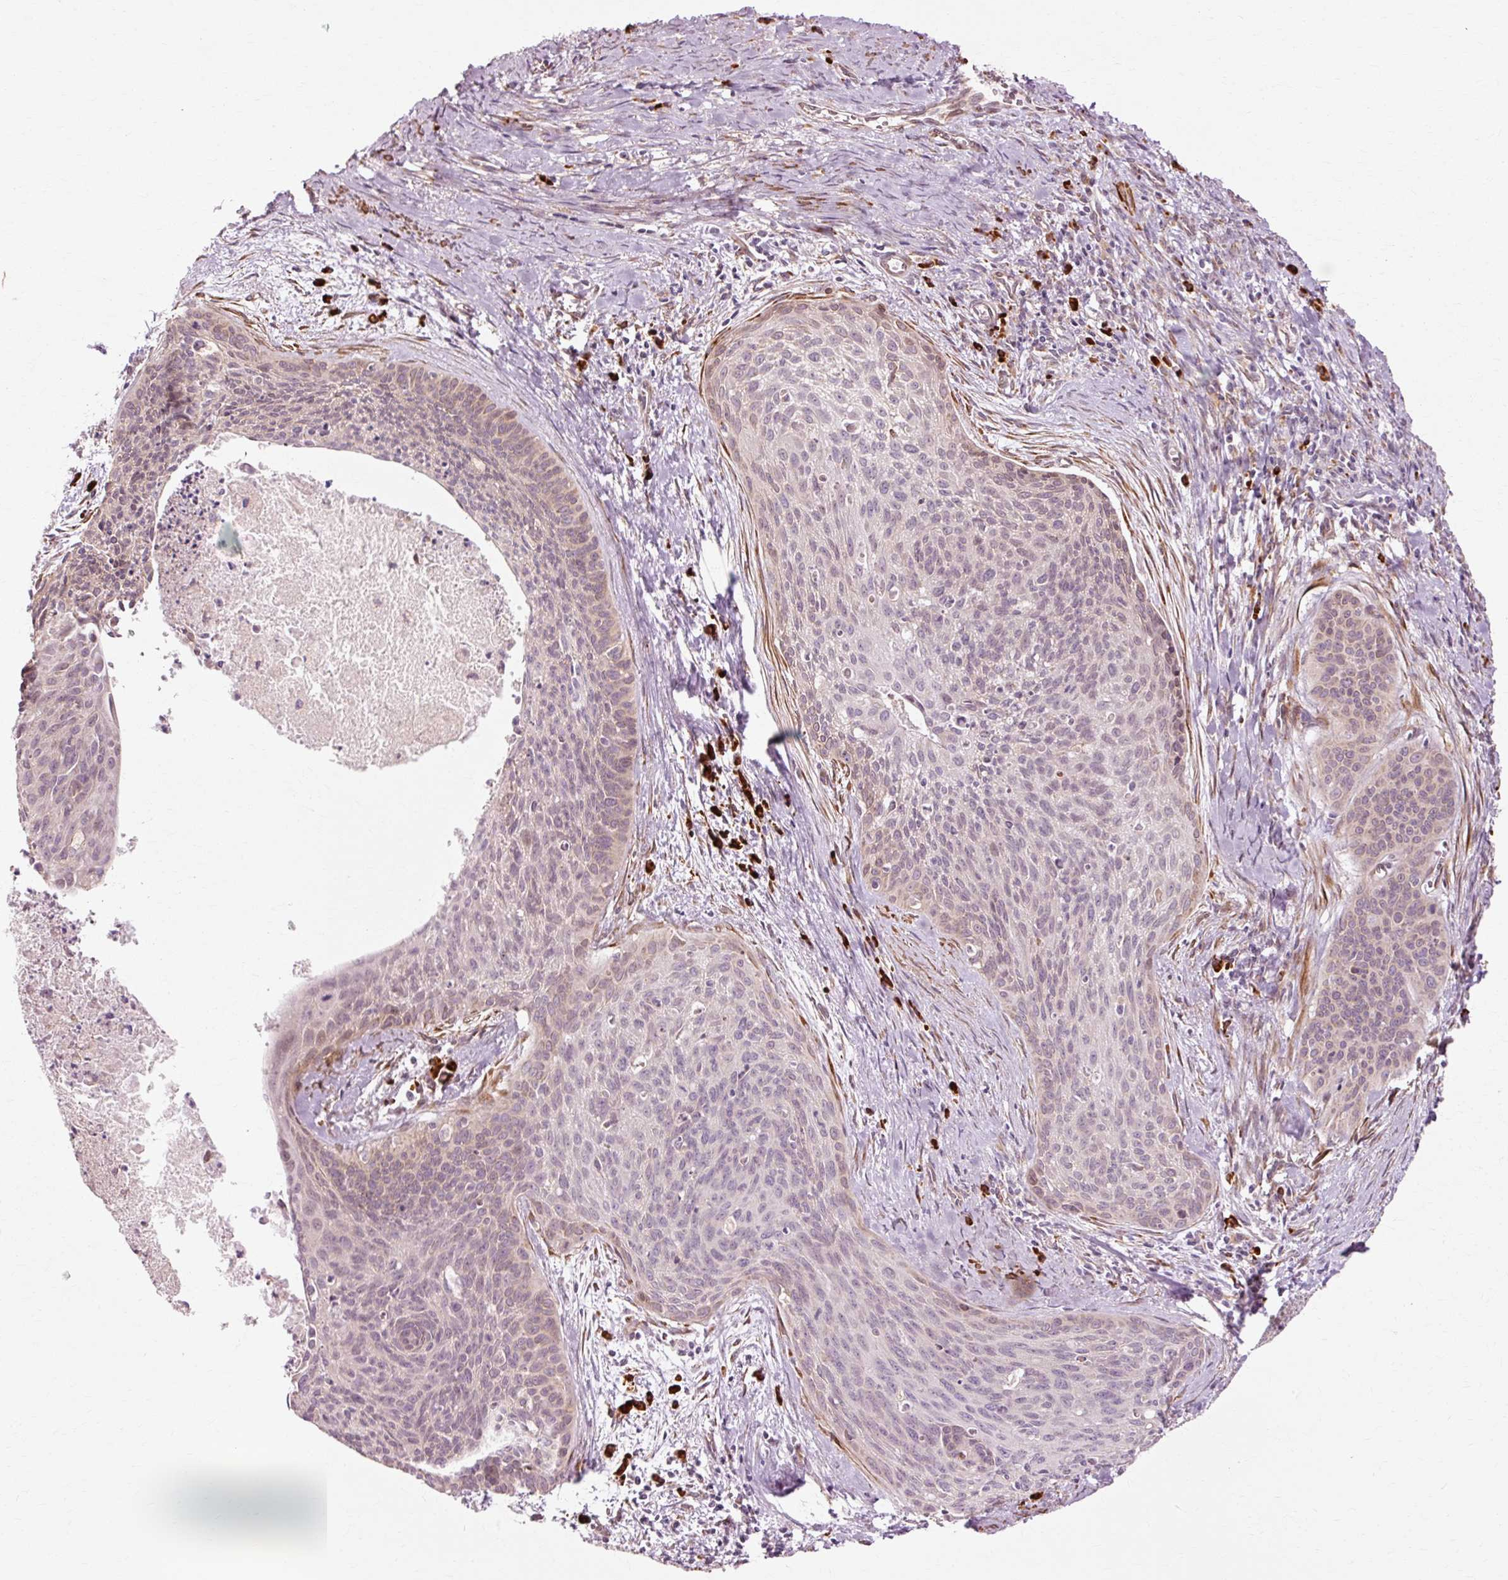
{"staining": {"intensity": "weak", "quantity": "<25%", "location": "cytoplasmic/membranous"}, "tissue": "cervical cancer", "cell_type": "Tumor cells", "image_type": "cancer", "snomed": [{"axis": "morphology", "description": "Squamous cell carcinoma, NOS"}, {"axis": "topography", "description": "Cervix"}], "caption": "Cervical squamous cell carcinoma was stained to show a protein in brown. There is no significant staining in tumor cells.", "gene": "RGPD5", "patient": {"sex": "female", "age": 55}}